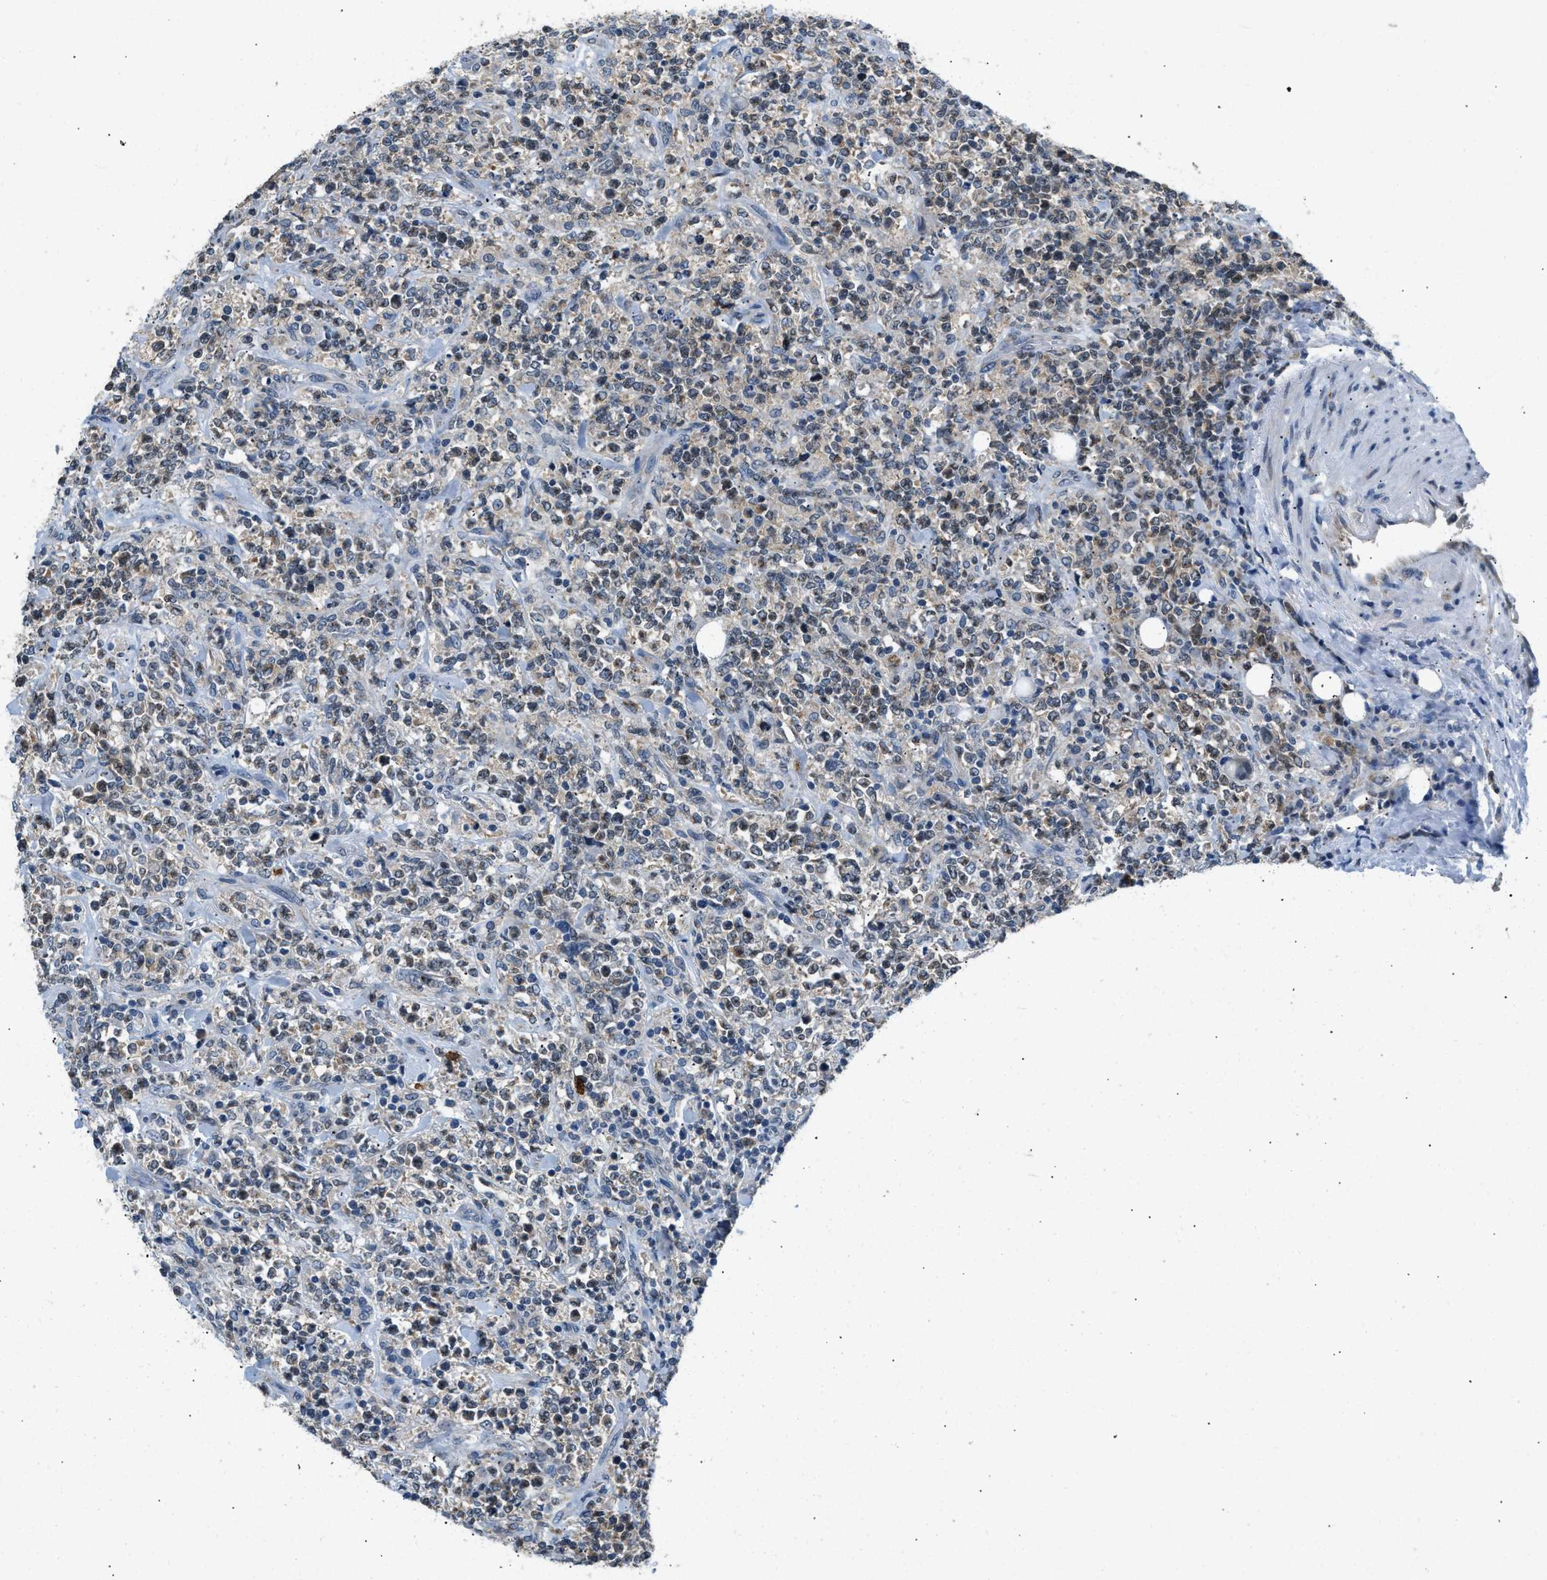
{"staining": {"intensity": "weak", "quantity": "<25%", "location": "cytoplasmic/membranous"}, "tissue": "lymphoma", "cell_type": "Tumor cells", "image_type": "cancer", "snomed": [{"axis": "morphology", "description": "Malignant lymphoma, non-Hodgkin's type, High grade"}, {"axis": "topography", "description": "Soft tissue"}], "caption": "Tumor cells show no significant positivity in high-grade malignant lymphoma, non-Hodgkin's type. Brightfield microscopy of IHC stained with DAB (3,3'-diaminobenzidine) (brown) and hematoxylin (blue), captured at high magnification.", "gene": "TOMM34", "patient": {"sex": "male", "age": 18}}